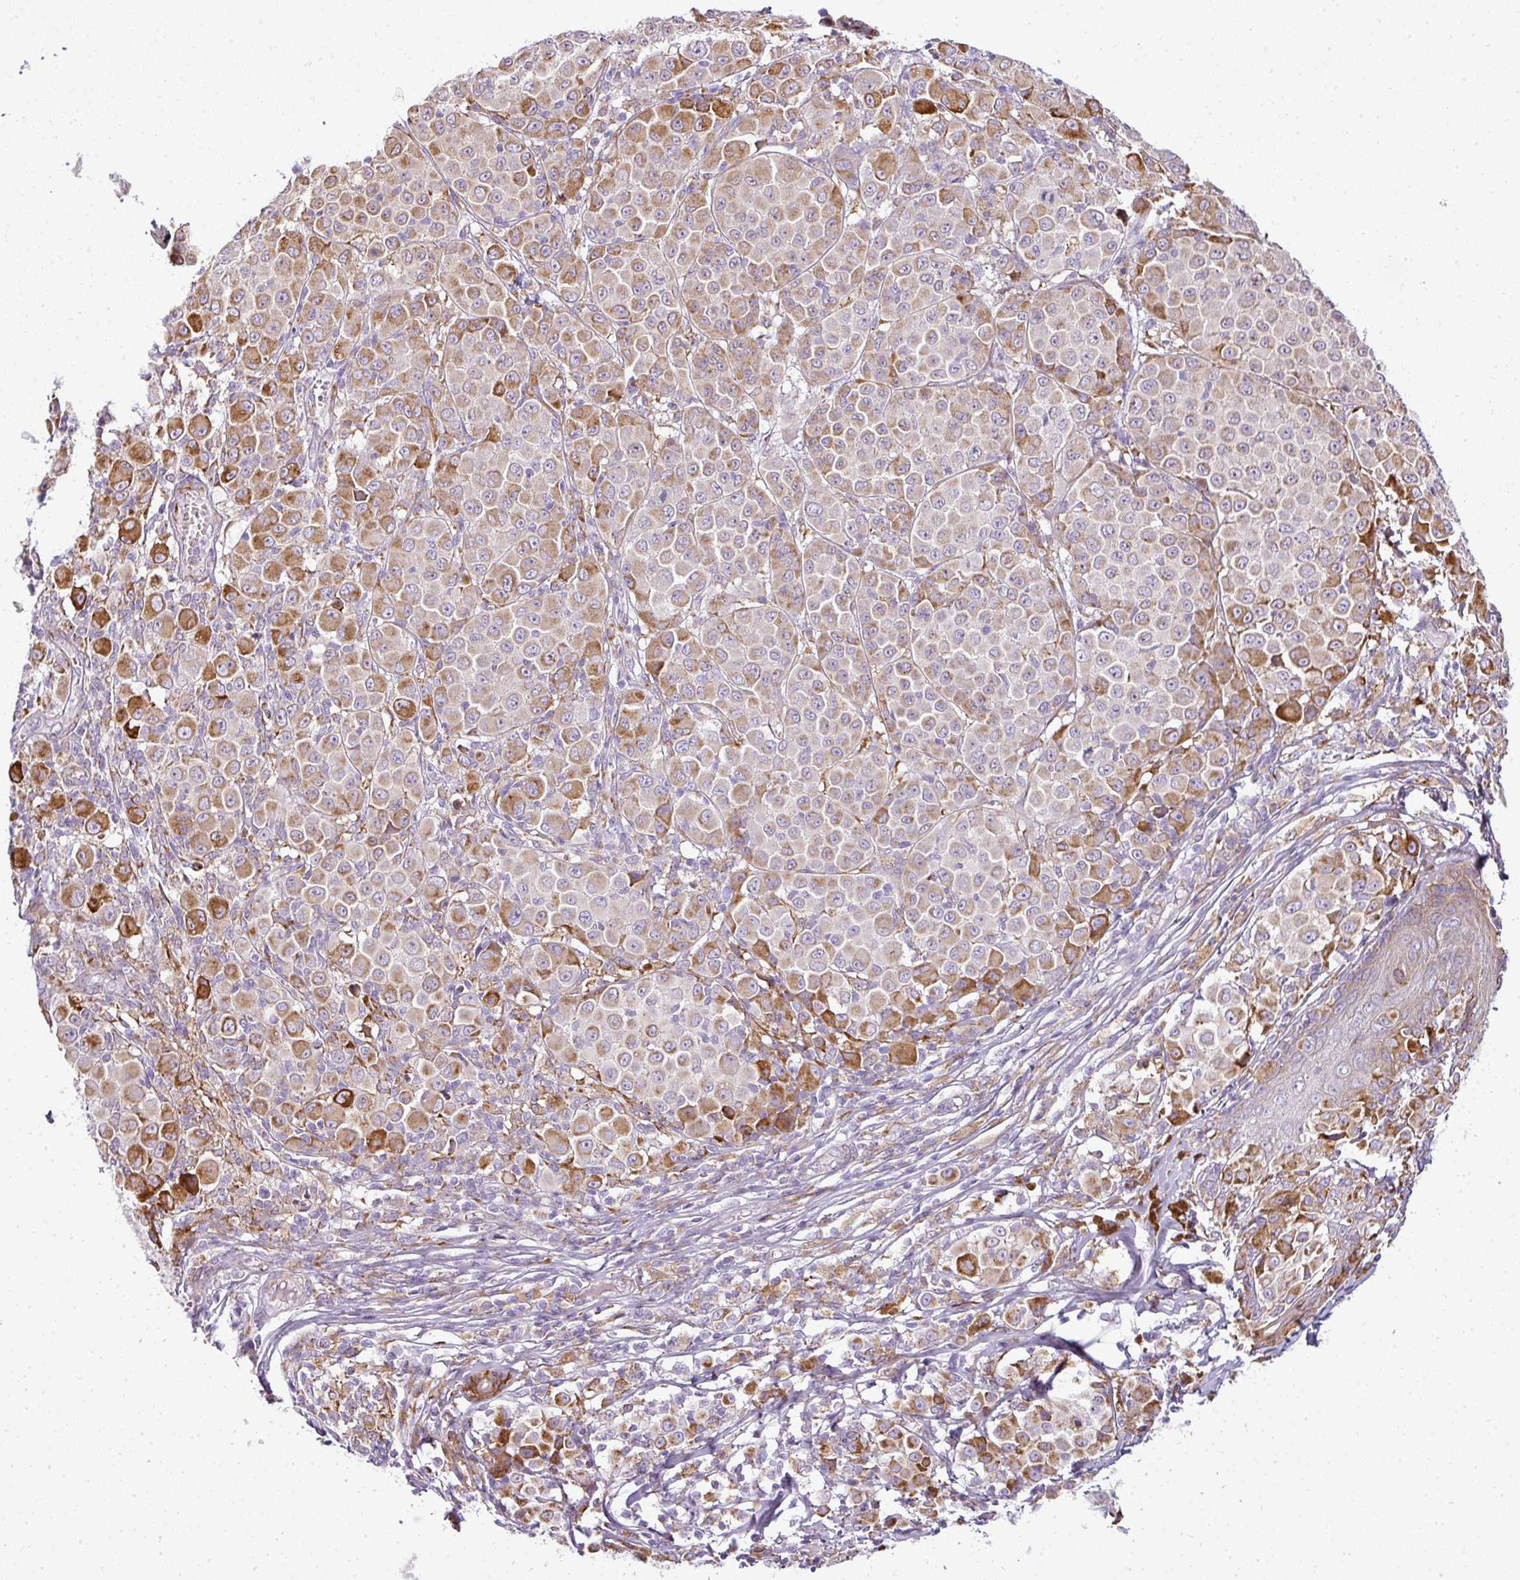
{"staining": {"intensity": "moderate", "quantity": "25%-75%", "location": "cytoplasmic/membranous"}, "tissue": "melanoma", "cell_type": "Tumor cells", "image_type": "cancer", "snomed": [{"axis": "morphology", "description": "Malignant melanoma, NOS"}, {"axis": "topography", "description": "Skin"}], "caption": "The immunohistochemical stain highlights moderate cytoplasmic/membranous staining in tumor cells of malignant melanoma tissue.", "gene": "ANKRD18A", "patient": {"sex": "female", "age": 43}}